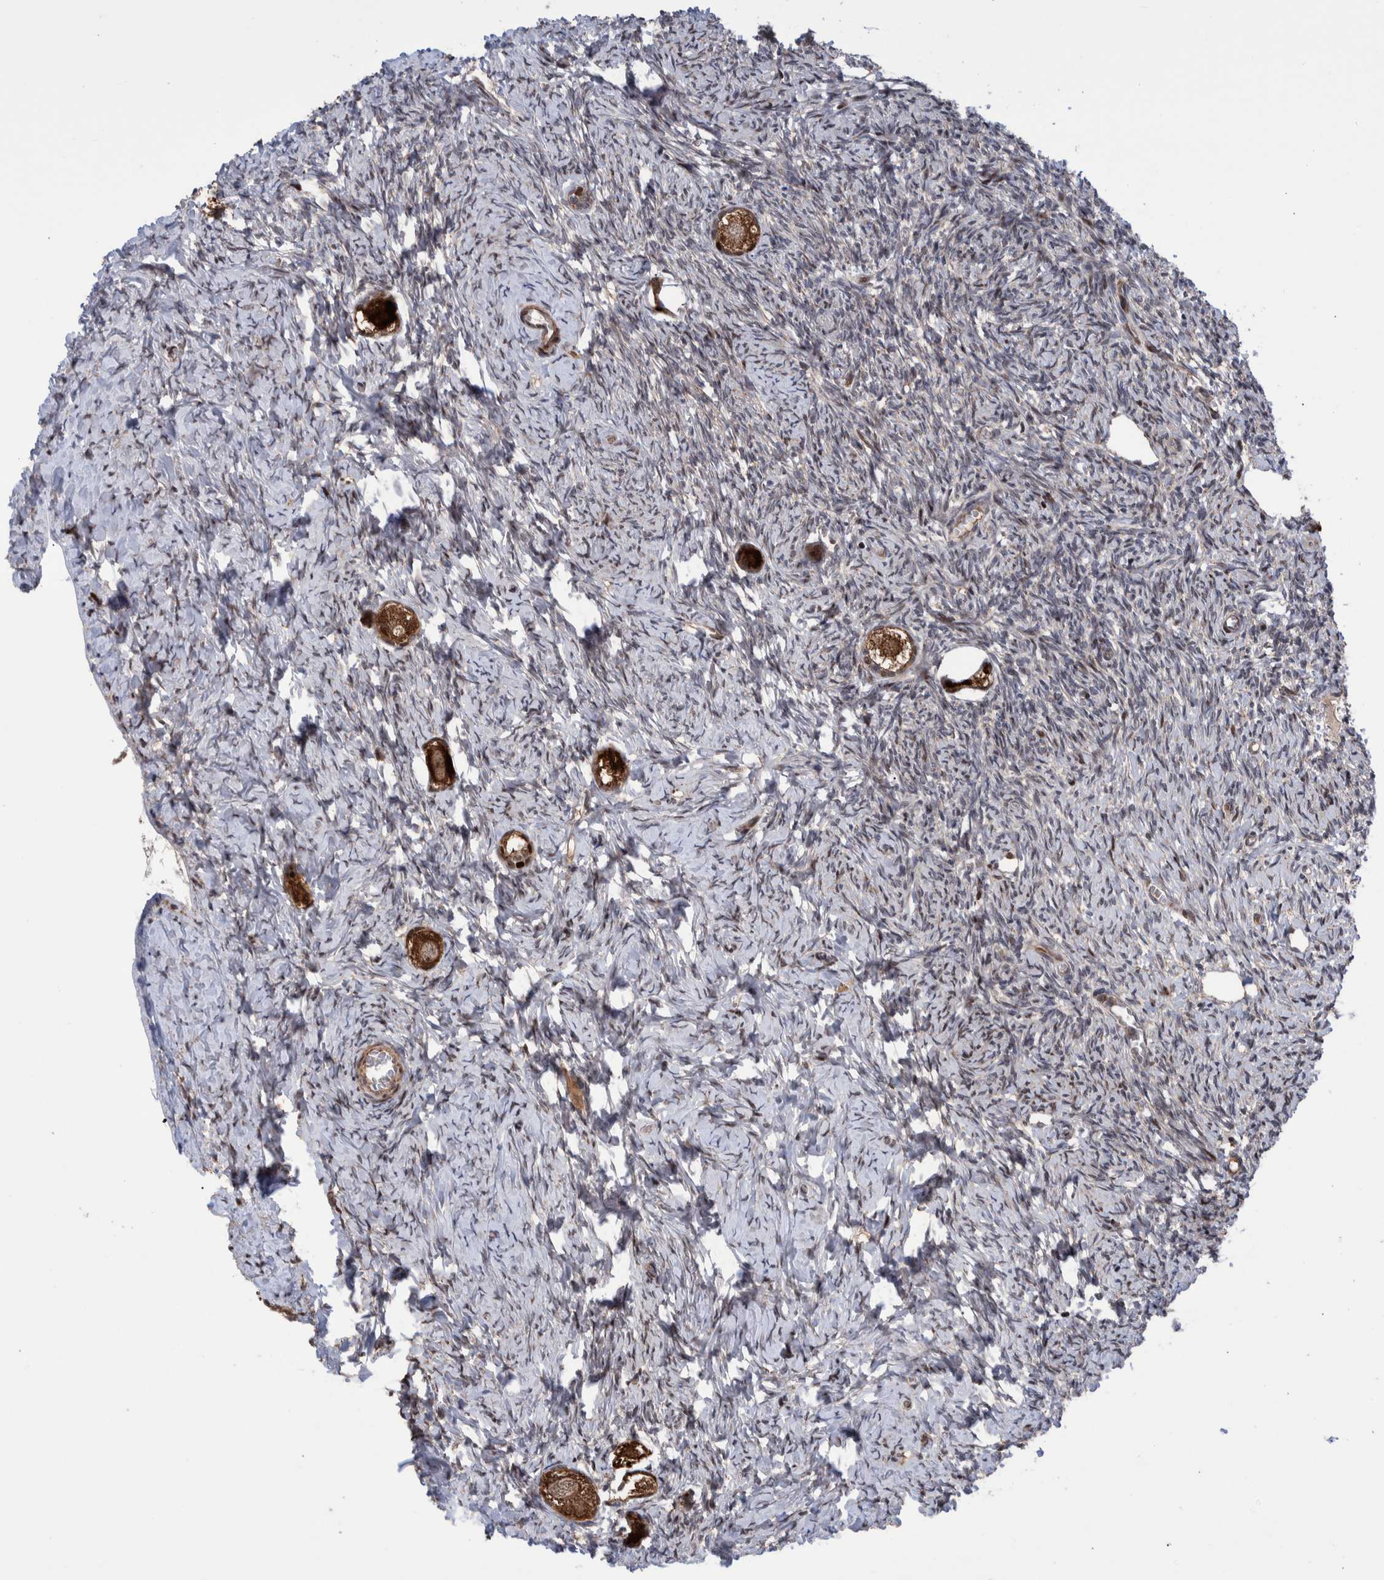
{"staining": {"intensity": "strong", "quantity": ">75%", "location": "cytoplasmic/membranous"}, "tissue": "ovary", "cell_type": "Follicle cells", "image_type": "normal", "snomed": [{"axis": "morphology", "description": "Normal tissue, NOS"}, {"axis": "topography", "description": "Ovary"}], "caption": "IHC (DAB (3,3'-diaminobenzidine)) staining of normal human ovary reveals strong cytoplasmic/membranous protein staining in about >75% of follicle cells.", "gene": "SHISA6", "patient": {"sex": "female", "age": 27}}